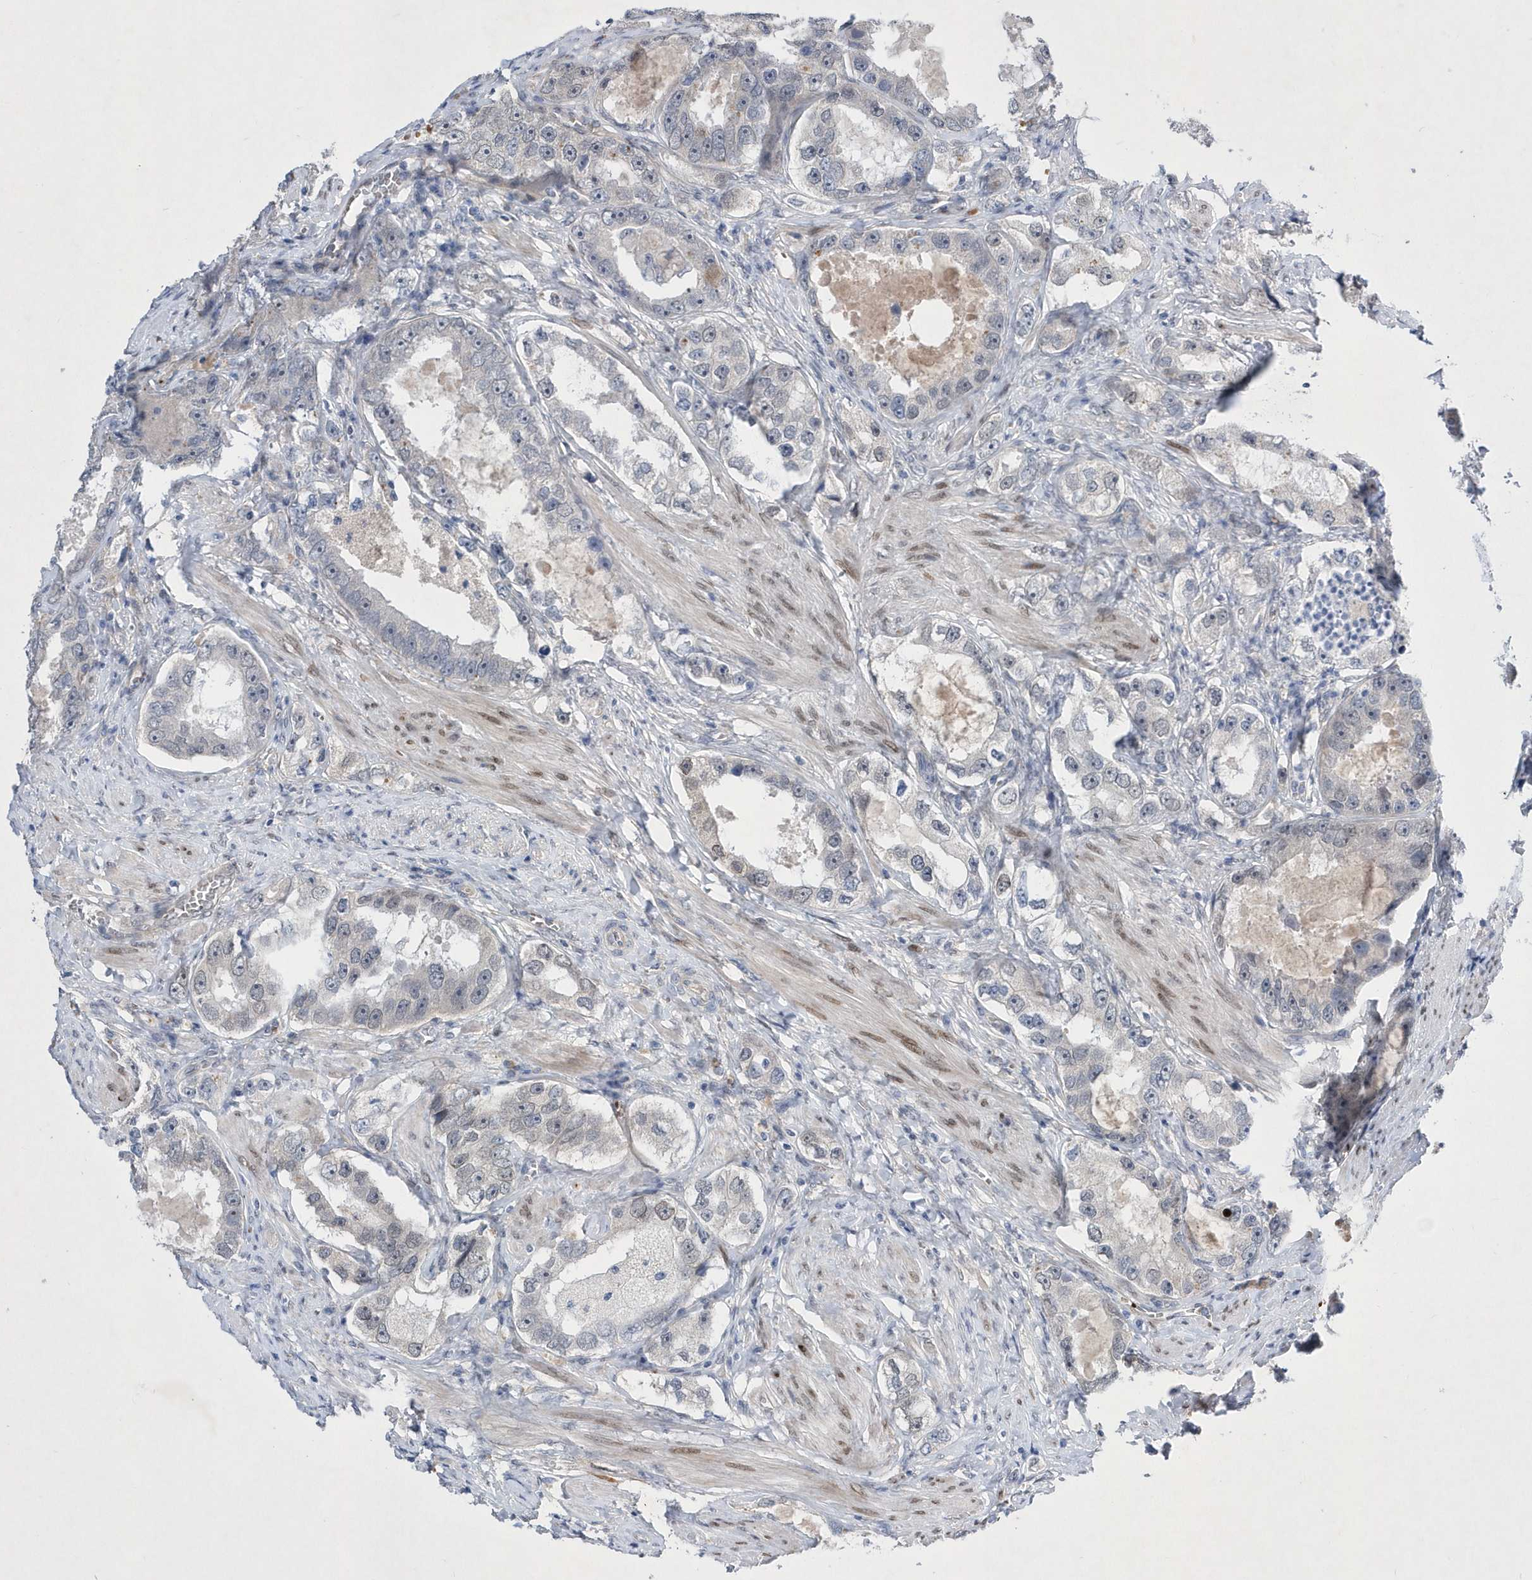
{"staining": {"intensity": "negative", "quantity": "none", "location": "none"}, "tissue": "prostate cancer", "cell_type": "Tumor cells", "image_type": "cancer", "snomed": [{"axis": "morphology", "description": "Adenocarcinoma, High grade"}, {"axis": "topography", "description": "Prostate"}], "caption": "Immunohistochemistry of prostate cancer (high-grade adenocarcinoma) exhibits no staining in tumor cells.", "gene": "ZNF875", "patient": {"sex": "male", "age": 63}}